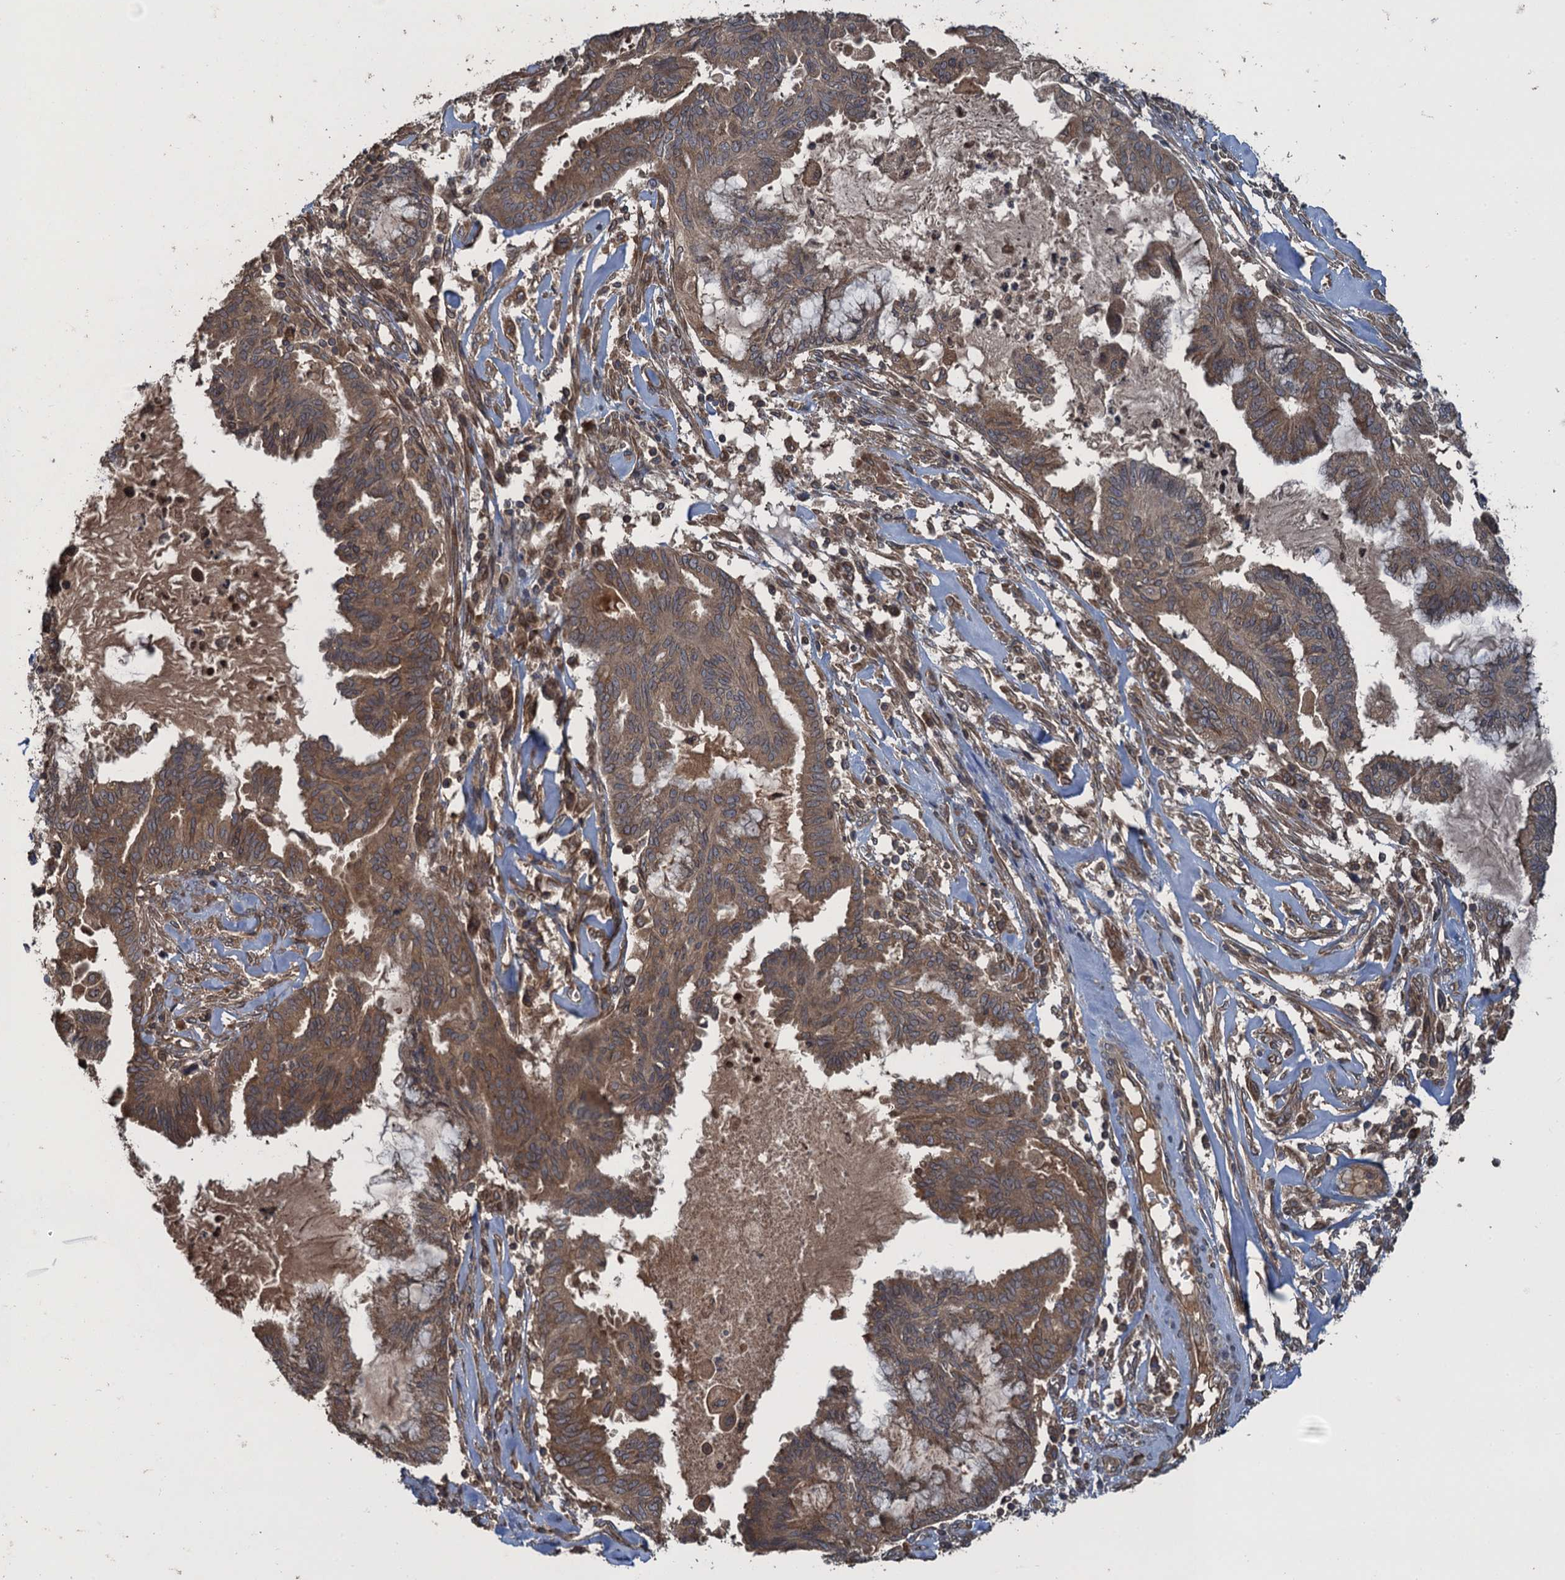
{"staining": {"intensity": "moderate", "quantity": ">75%", "location": "cytoplasmic/membranous"}, "tissue": "endometrial cancer", "cell_type": "Tumor cells", "image_type": "cancer", "snomed": [{"axis": "morphology", "description": "Adenocarcinoma, NOS"}, {"axis": "topography", "description": "Endometrium"}], "caption": "Moderate cytoplasmic/membranous expression is identified in about >75% of tumor cells in endometrial cancer (adenocarcinoma). (DAB = brown stain, brightfield microscopy at high magnification).", "gene": "GLE1", "patient": {"sex": "female", "age": 86}}